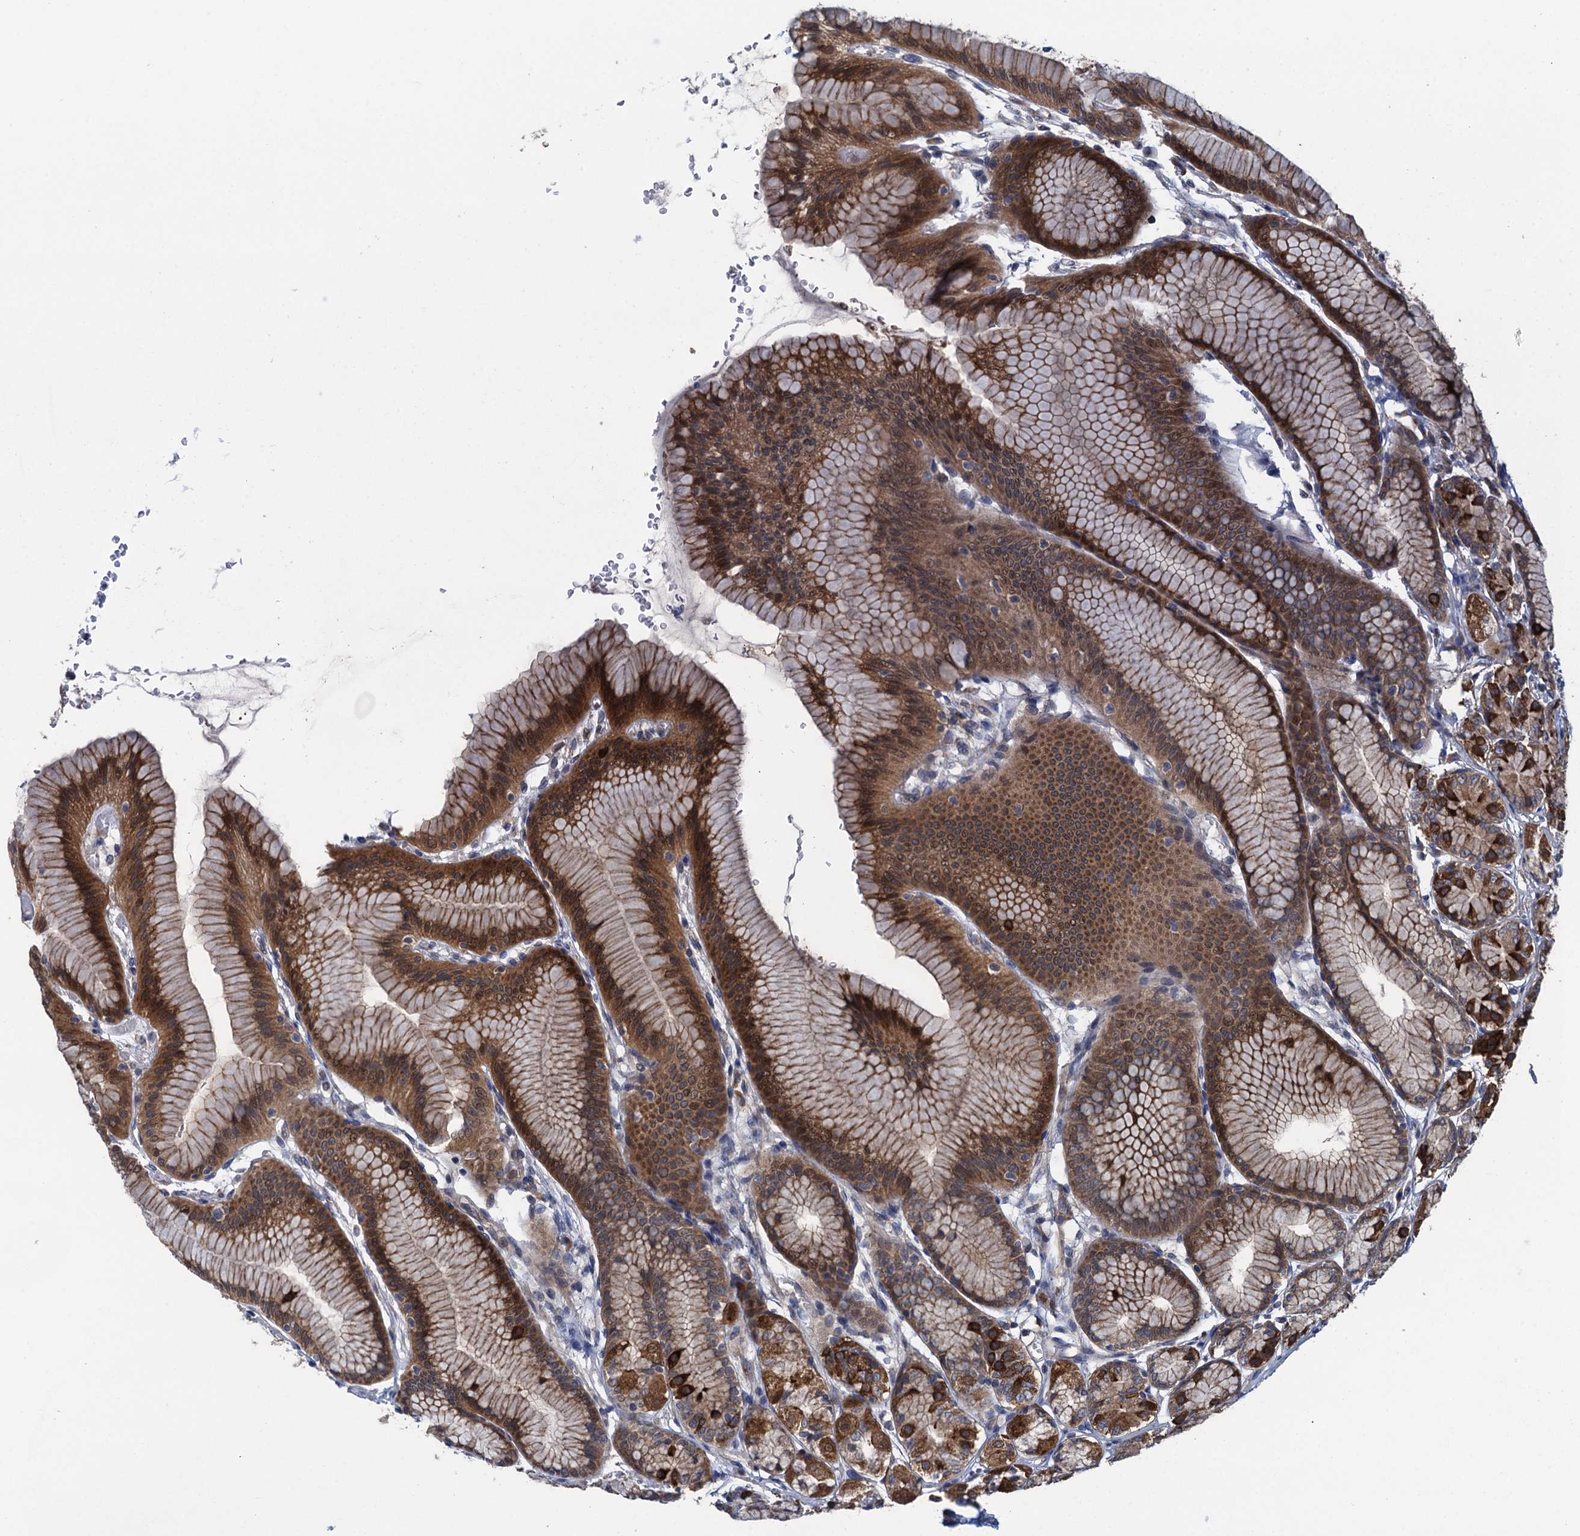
{"staining": {"intensity": "strong", "quantity": "25%-75%", "location": "cytoplasmic/membranous,nuclear"}, "tissue": "stomach", "cell_type": "Glandular cells", "image_type": "normal", "snomed": [{"axis": "morphology", "description": "Normal tissue, NOS"}, {"axis": "morphology", "description": "Adenocarcinoma, NOS"}, {"axis": "morphology", "description": "Adenocarcinoma, High grade"}, {"axis": "topography", "description": "Stomach, upper"}, {"axis": "topography", "description": "Stomach"}], "caption": "Stomach stained for a protein demonstrates strong cytoplasmic/membranous,nuclear positivity in glandular cells. (IHC, brightfield microscopy, high magnification).", "gene": "CNTN5", "patient": {"sex": "female", "age": 65}}